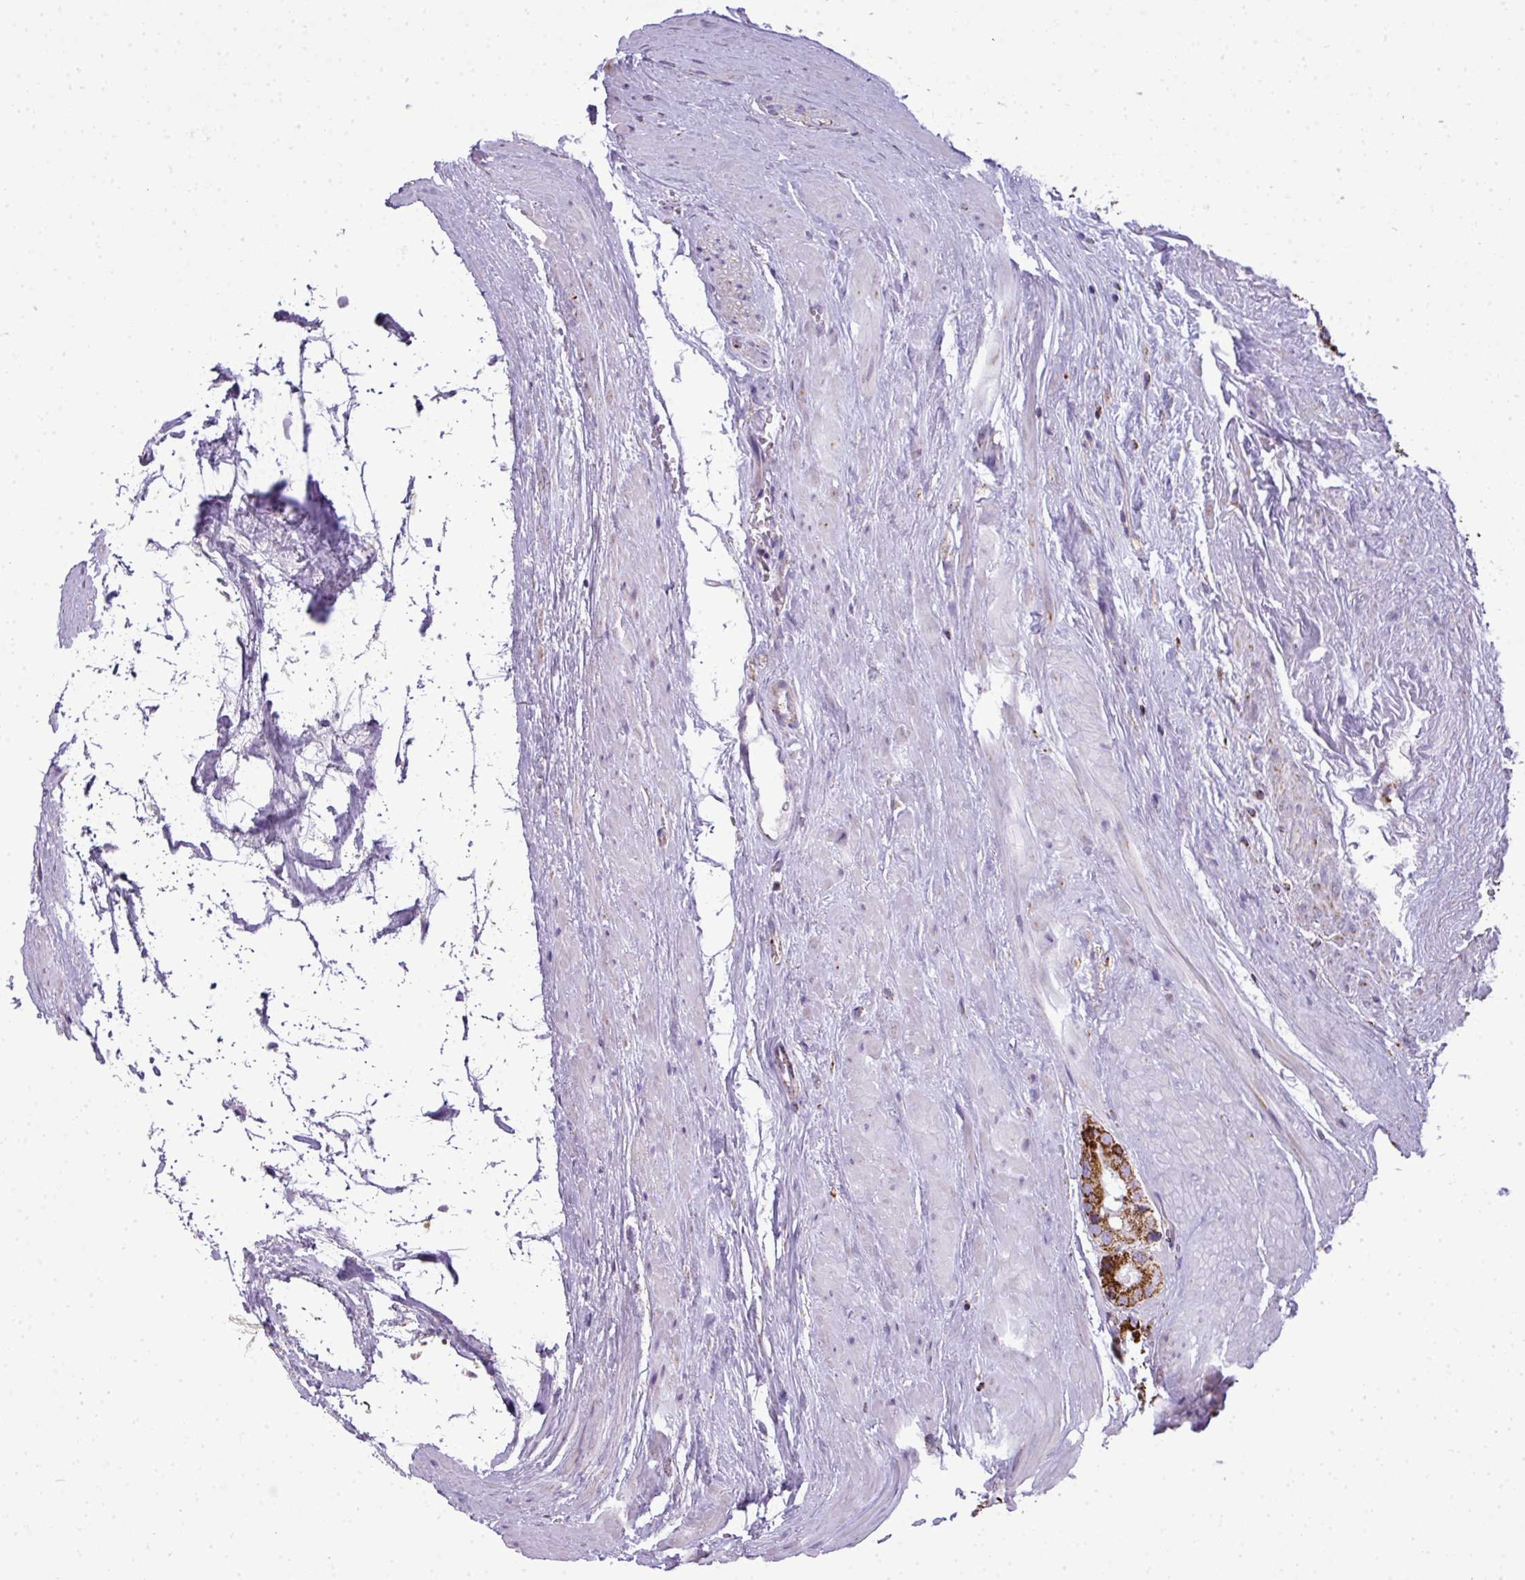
{"staining": {"intensity": "strong", "quantity": ">75%", "location": "cytoplasmic/membranous"}, "tissue": "prostate cancer", "cell_type": "Tumor cells", "image_type": "cancer", "snomed": [{"axis": "morphology", "description": "Adenocarcinoma, High grade"}, {"axis": "topography", "description": "Prostate"}], "caption": "High-power microscopy captured an immunohistochemistry photomicrograph of prostate cancer (high-grade adenocarcinoma), revealing strong cytoplasmic/membranous staining in approximately >75% of tumor cells. The protein is stained brown, and the nuclei are stained in blue (DAB IHC with brightfield microscopy, high magnification).", "gene": "ZNF81", "patient": {"sex": "male", "age": 71}}